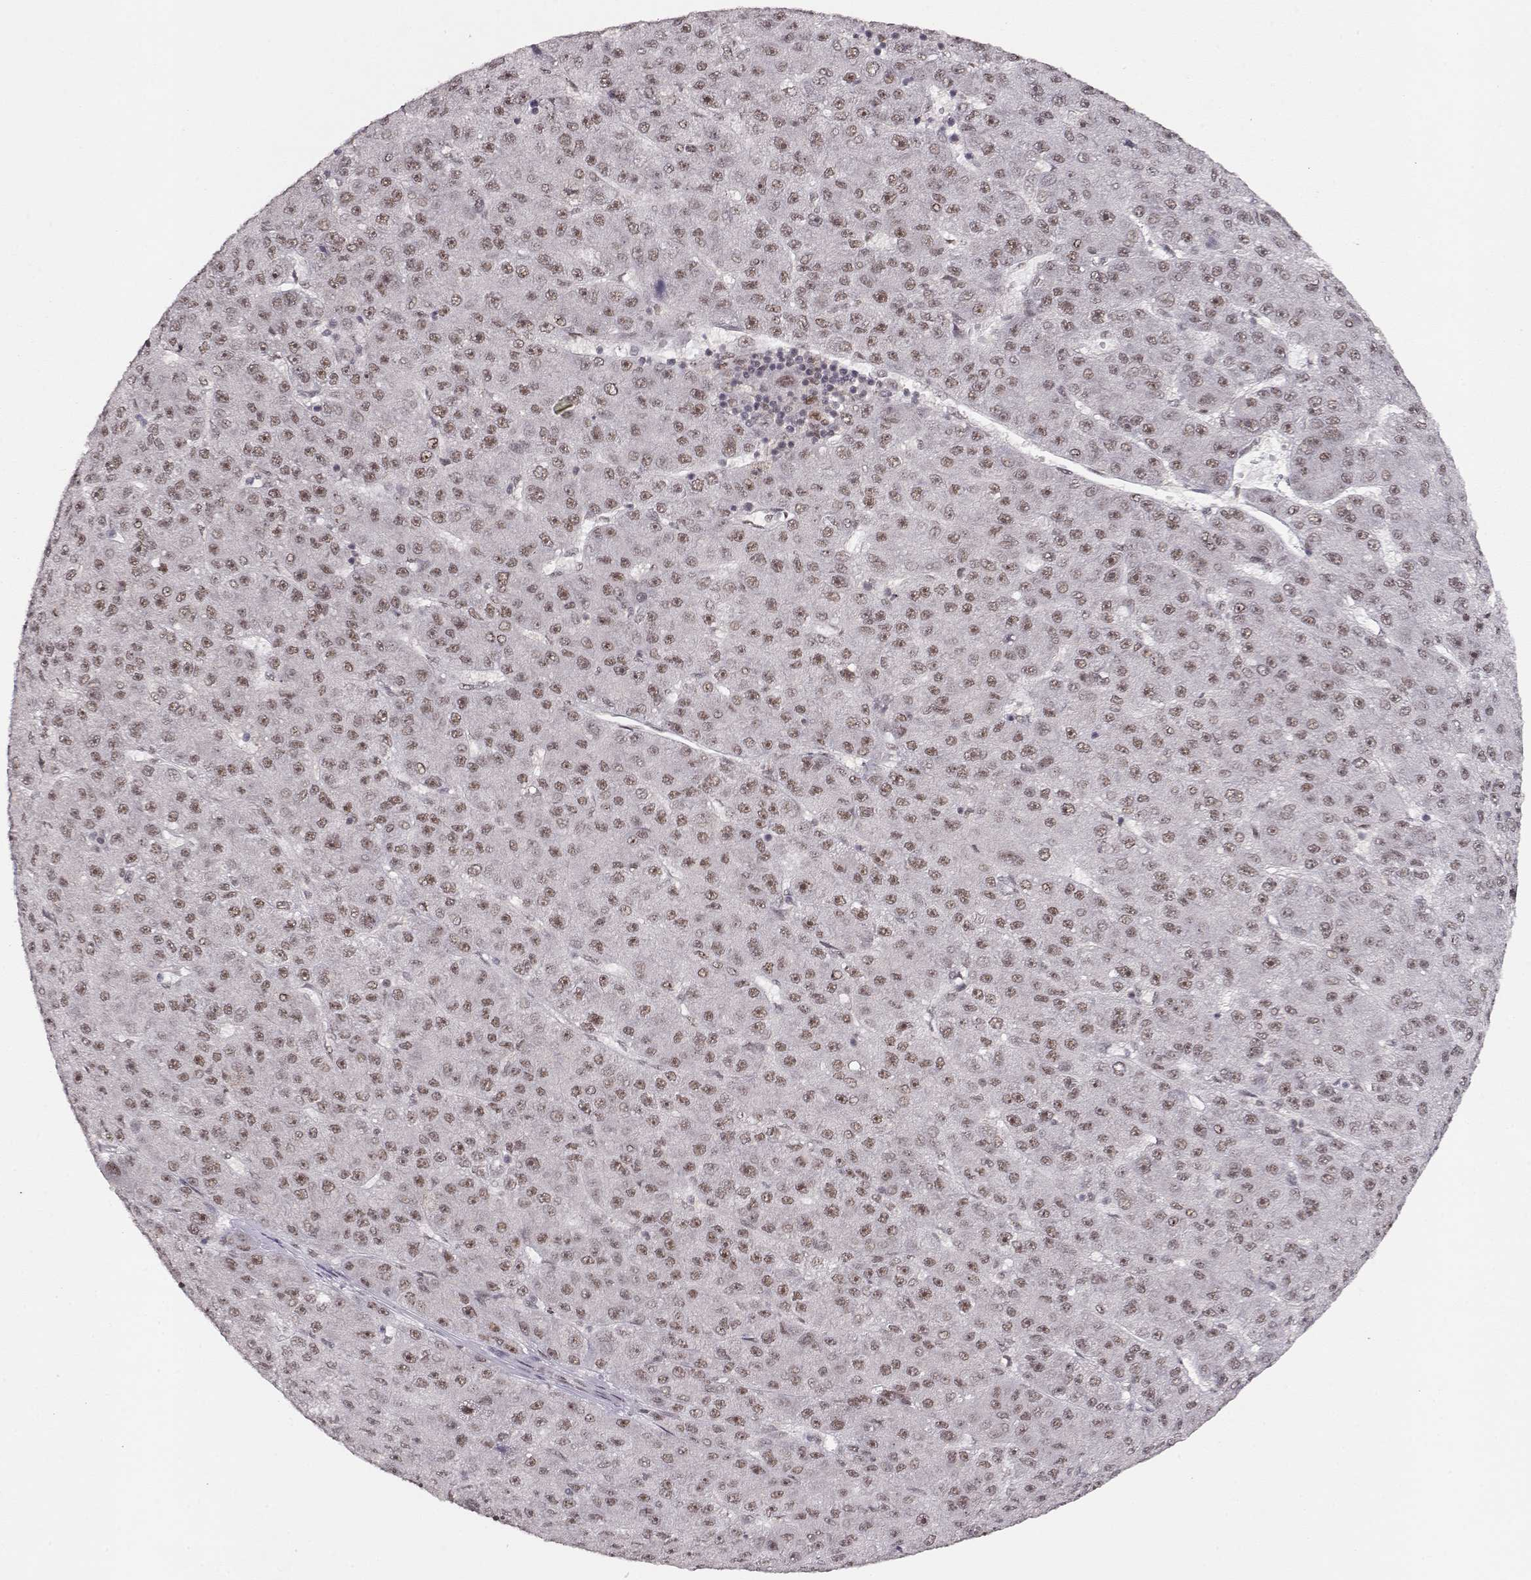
{"staining": {"intensity": "weak", "quantity": "25%-75%", "location": "nuclear"}, "tissue": "liver cancer", "cell_type": "Tumor cells", "image_type": "cancer", "snomed": [{"axis": "morphology", "description": "Carcinoma, Hepatocellular, NOS"}, {"axis": "topography", "description": "Liver"}], "caption": "Brown immunohistochemical staining in human hepatocellular carcinoma (liver) shows weak nuclear staining in approximately 25%-75% of tumor cells.", "gene": "CSNK2A1", "patient": {"sex": "male", "age": 67}}